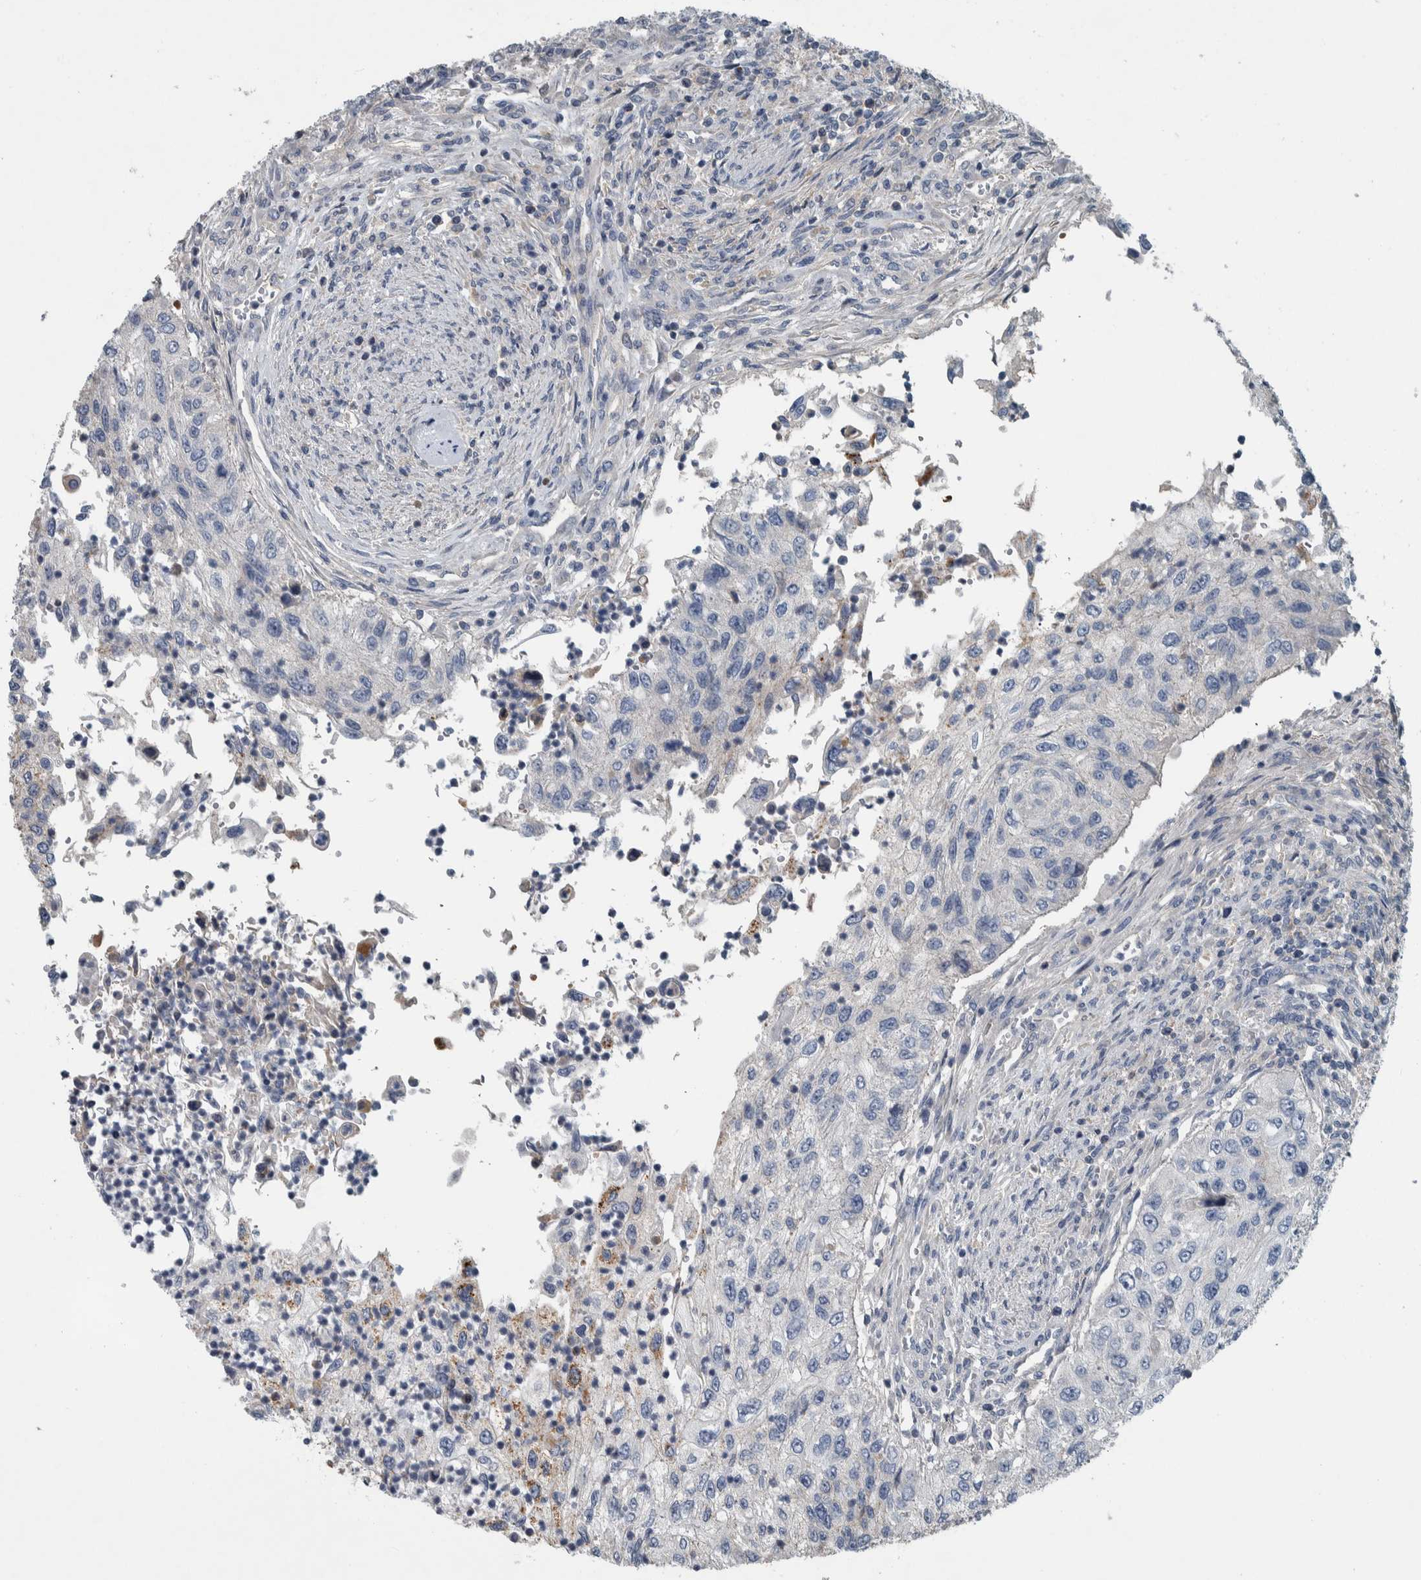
{"staining": {"intensity": "negative", "quantity": "none", "location": "none"}, "tissue": "urothelial cancer", "cell_type": "Tumor cells", "image_type": "cancer", "snomed": [{"axis": "morphology", "description": "Urothelial carcinoma, High grade"}, {"axis": "topography", "description": "Urinary bladder"}], "caption": "Immunohistochemistry histopathology image of human urothelial carcinoma (high-grade) stained for a protein (brown), which demonstrates no expression in tumor cells.", "gene": "SERPINC1", "patient": {"sex": "female", "age": 60}}